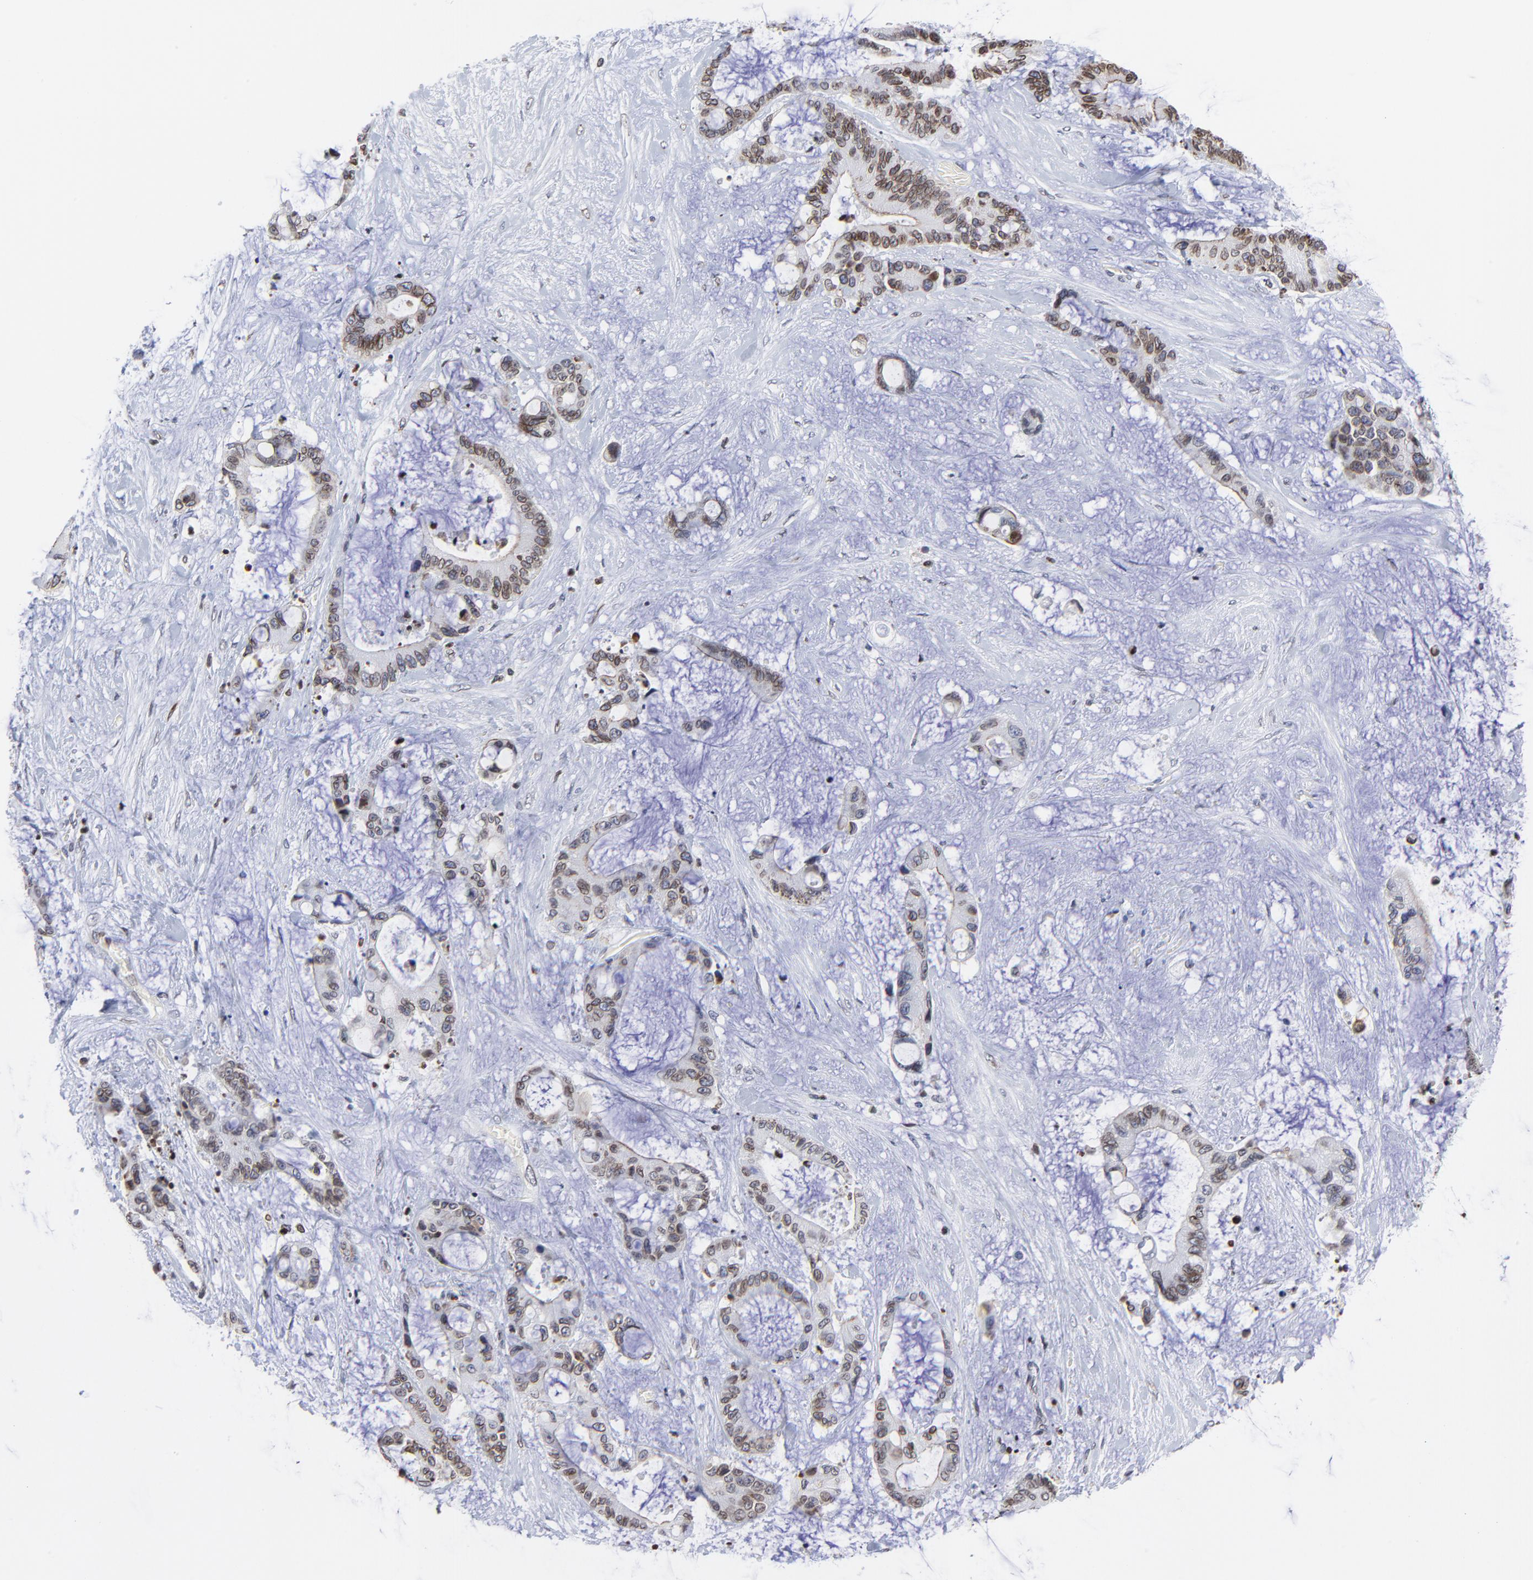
{"staining": {"intensity": "moderate", "quantity": ">75%", "location": "cytoplasmic/membranous,nuclear"}, "tissue": "liver cancer", "cell_type": "Tumor cells", "image_type": "cancer", "snomed": [{"axis": "morphology", "description": "Cholangiocarcinoma"}, {"axis": "topography", "description": "Liver"}], "caption": "Tumor cells demonstrate medium levels of moderate cytoplasmic/membranous and nuclear expression in approximately >75% of cells in human cholangiocarcinoma (liver).", "gene": "THAP7", "patient": {"sex": "female", "age": 73}}